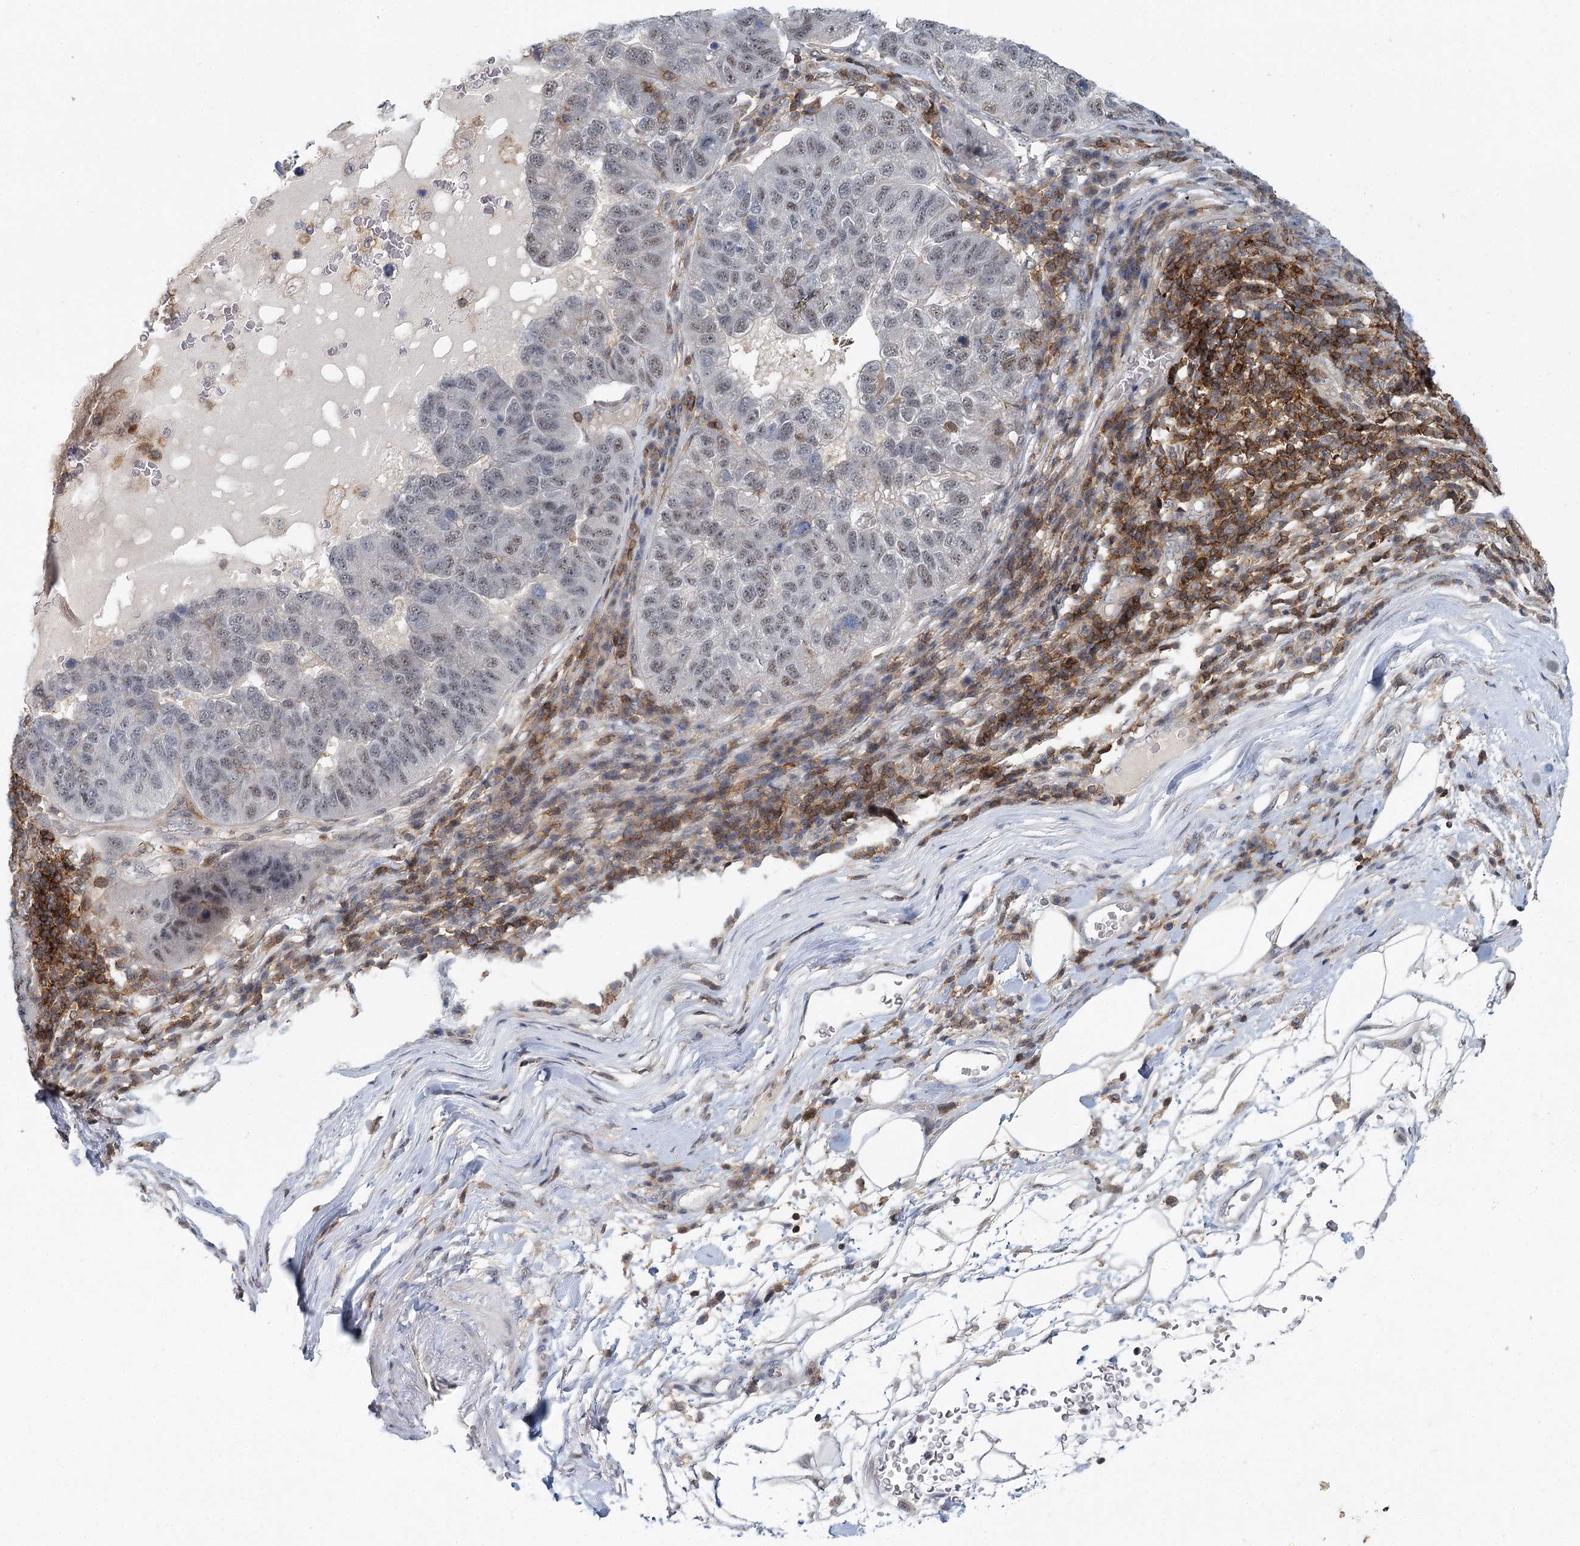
{"staining": {"intensity": "weak", "quantity": "25%-75%", "location": "nuclear"}, "tissue": "pancreatic cancer", "cell_type": "Tumor cells", "image_type": "cancer", "snomed": [{"axis": "morphology", "description": "Adenocarcinoma, NOS"}, {"axis": "topography", "description": "Pancreas"}], "caption": "Protein analysis of pancreatic cancer (adenocarcinoma) tissue displays weak nuclear staining in approximately 25%-75% of tumor cells. The staining is performed using DAB brown chromogen to label protein expression. The nuclei are counter-stained blue using hematoxylin.", "gene": "CDC42SE2", "patient": {"sex": "female", "age": 61}}